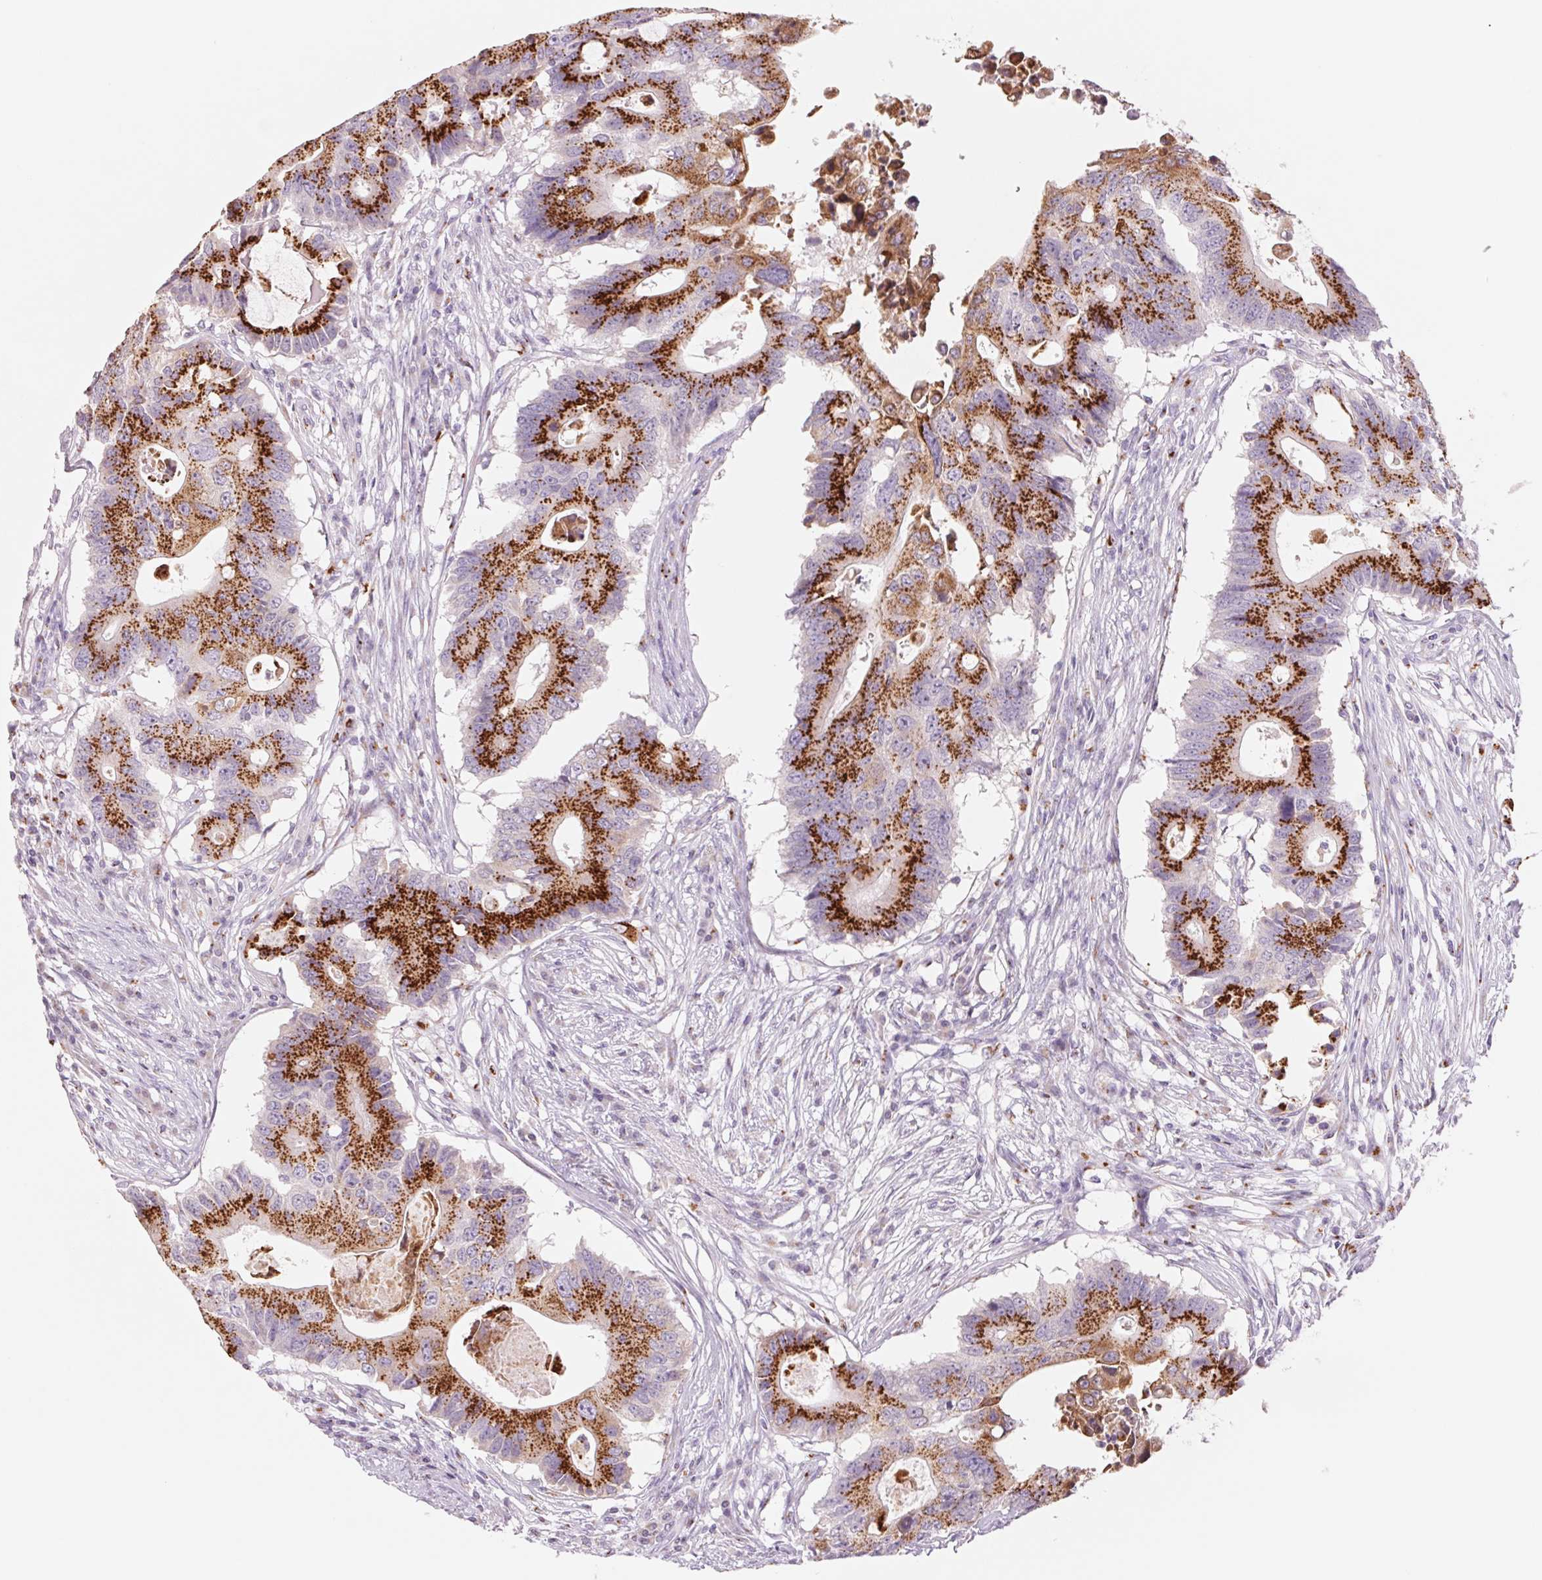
{"staining": {"intensity": "strong", "quantity": ">75%", "location": "cytoplasmic/membranous"}, "tissue": "colorectal cancer", "cell_type": "Tumor cells", "image_type": "cancer", "snomed": [{"axis": "morphology", "description": "Adenocarcinoma, NOS"}, {"axis": "topography", "description": "Colon"}], "caption": "Immunohistochemical staining of human colorectal adenocarcinoma displays strong cytoplasmic/membranous protein expression in approximately >75% of tumor cells.", "gene": "GALNT7", "patient": {"sex": "male", "age": 71}}